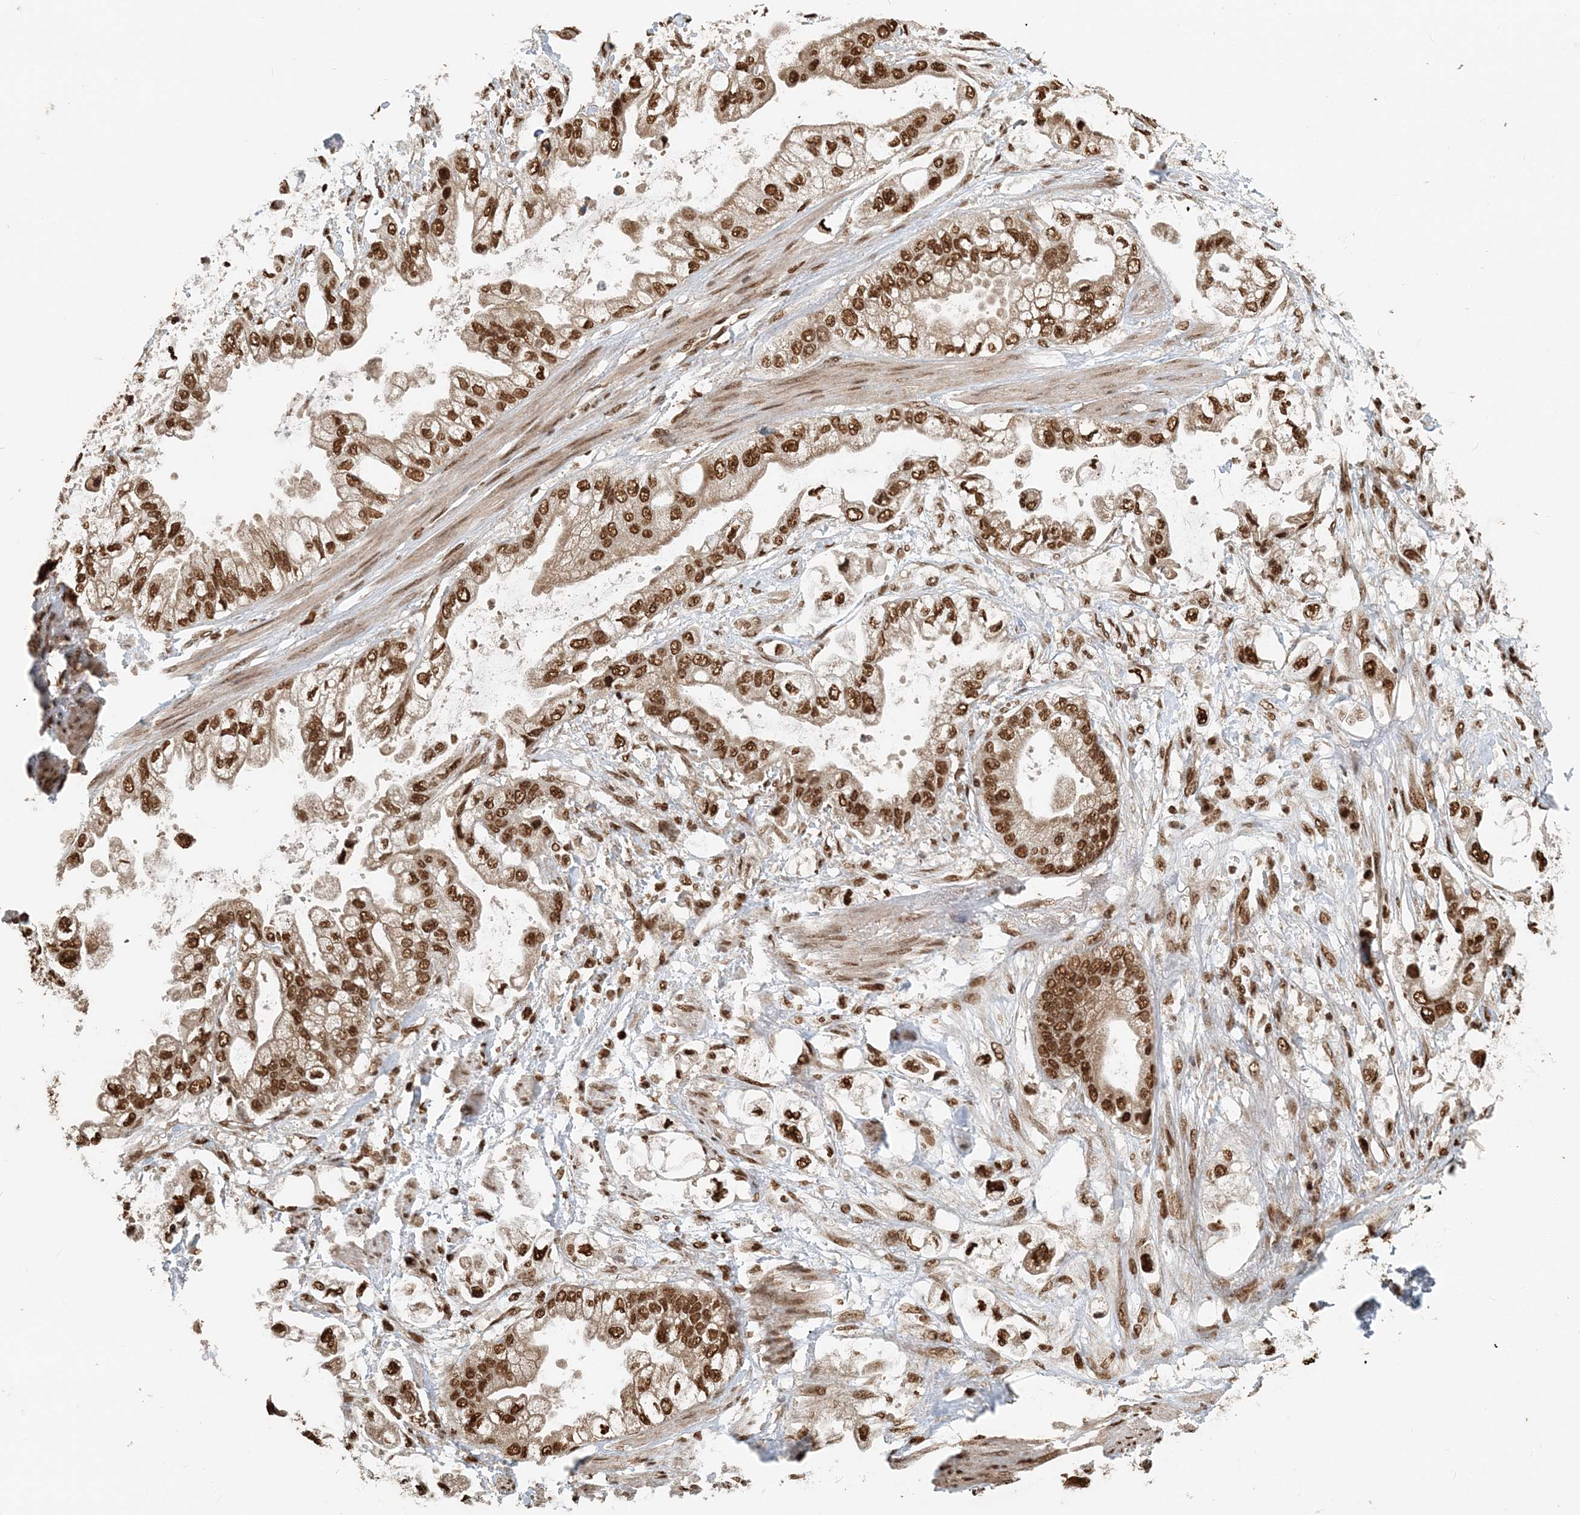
{"staining": {"intensity": "strong", "quantity": ">75%", "location": "nuclear"}, "tissue": "stomach cancer", "cell_type": "Tumor cells", "image_type": "cancer", "snomed": [{"axis": "morphology", "description": "Adenocarcinoma, NOS"}, {"axis": "topography", "description": "Stomach"}], "caption": "Stomach adenocarcinoma stained with a brown dye exhibits strong nuclear positive positivity in about >75% of tumor cells.", "gene": "ARHGAP35", "patient": {"sex": "male", "age": 62}}